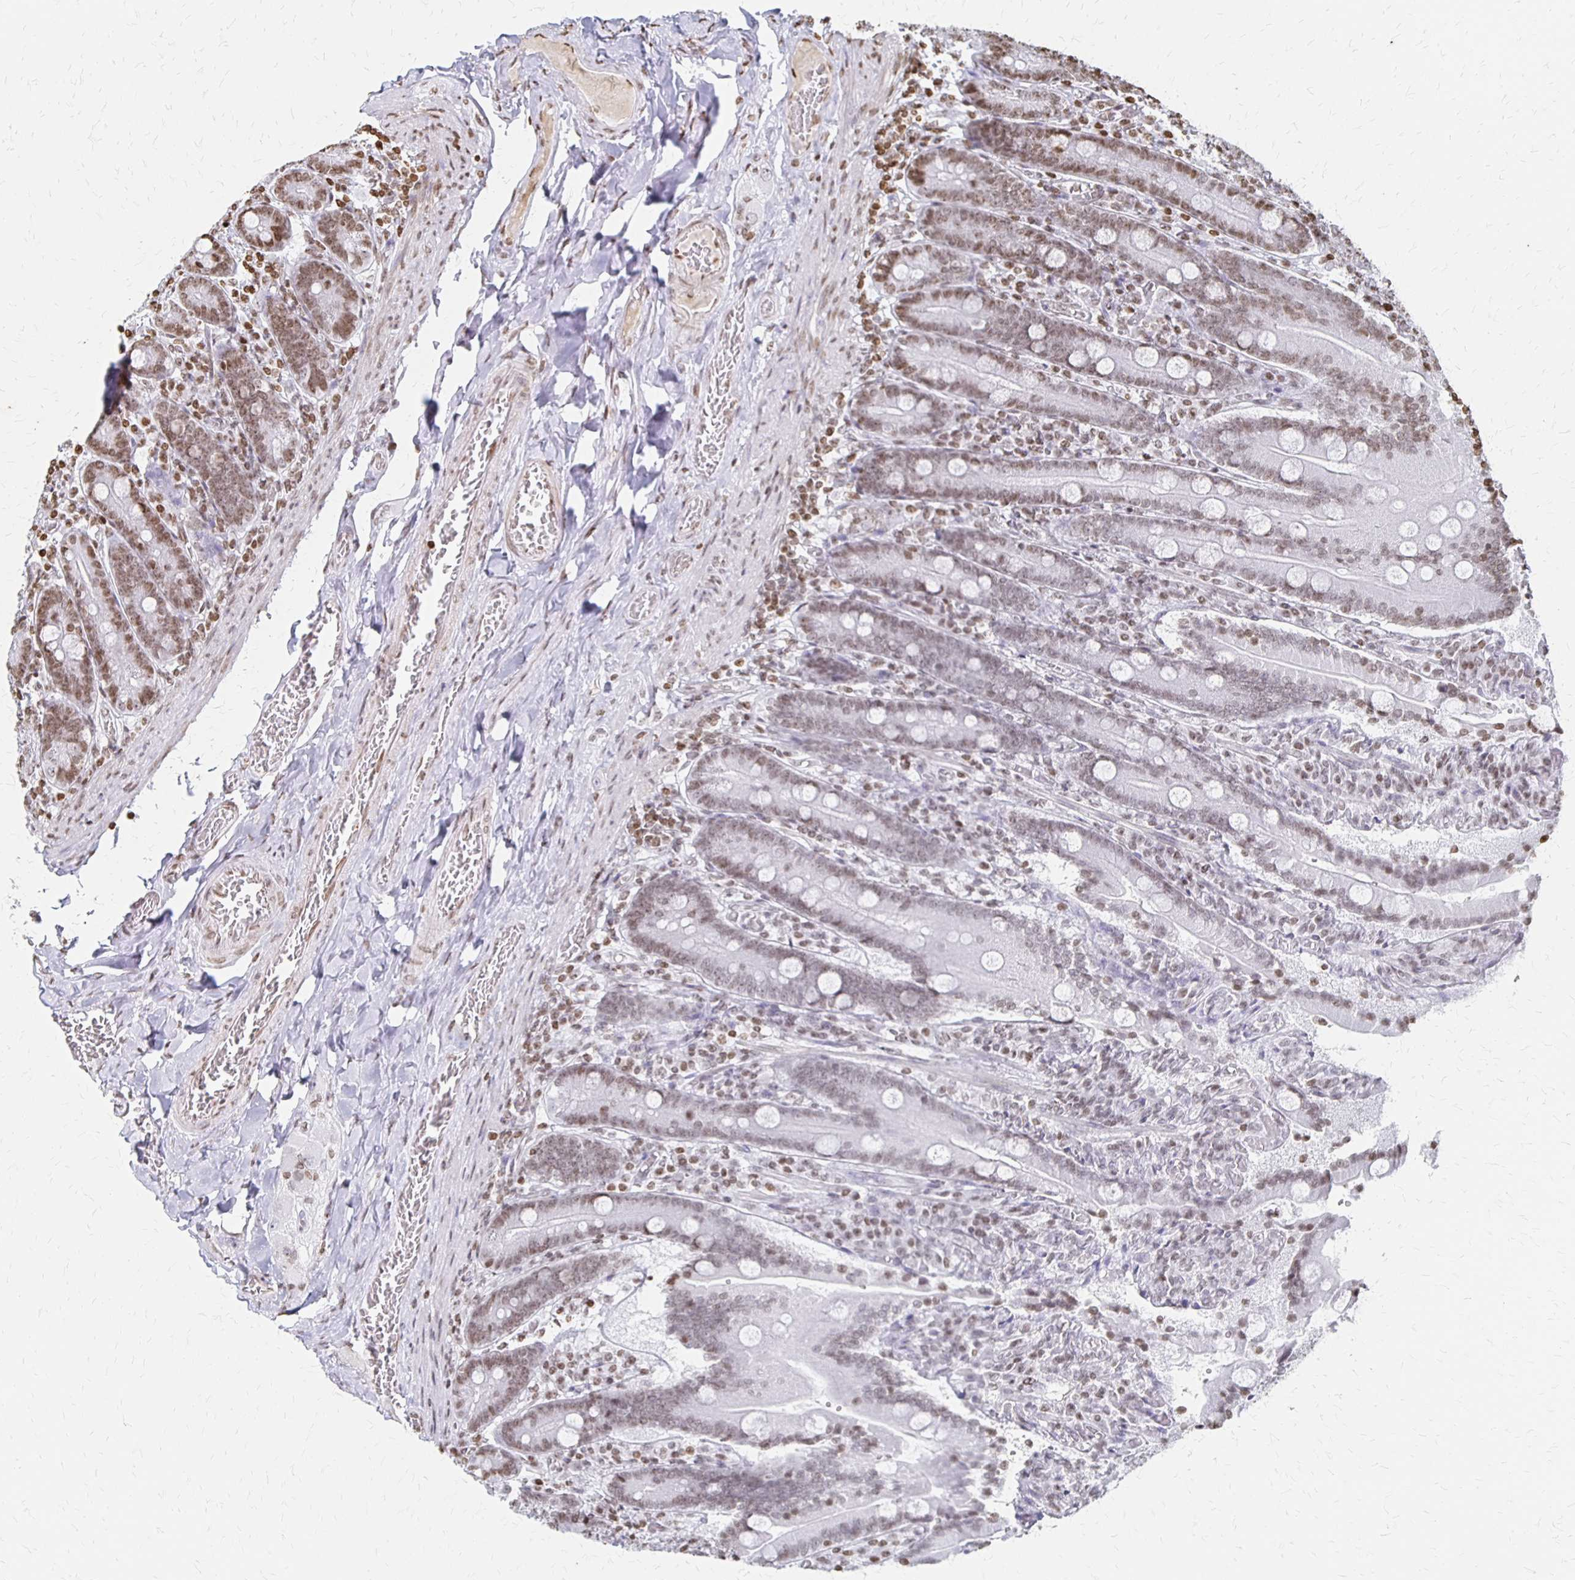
{"staining": {"intensity": "weak", "quantity": "25%-75%", "location": "nuclear"}, "tissue": "duodenum", "cell_type": "Glandular cells", "image_type": "normal", "snomed": [{"axis": "morphology", "description": "Normal tissue, NOS"}, {"axis": "topography", "description": "Duodenum"}], "caption": "The immunohistochemical stain labels weak nuclear positivity in glandular cells of normal duodenum. The staining was performed using DAB, with brown indicating positive protein expression. Nuclei are stained blue with hematoxylin.", "gene": "ZNF280C", "patient": {"sex": "female", "age": 62}}